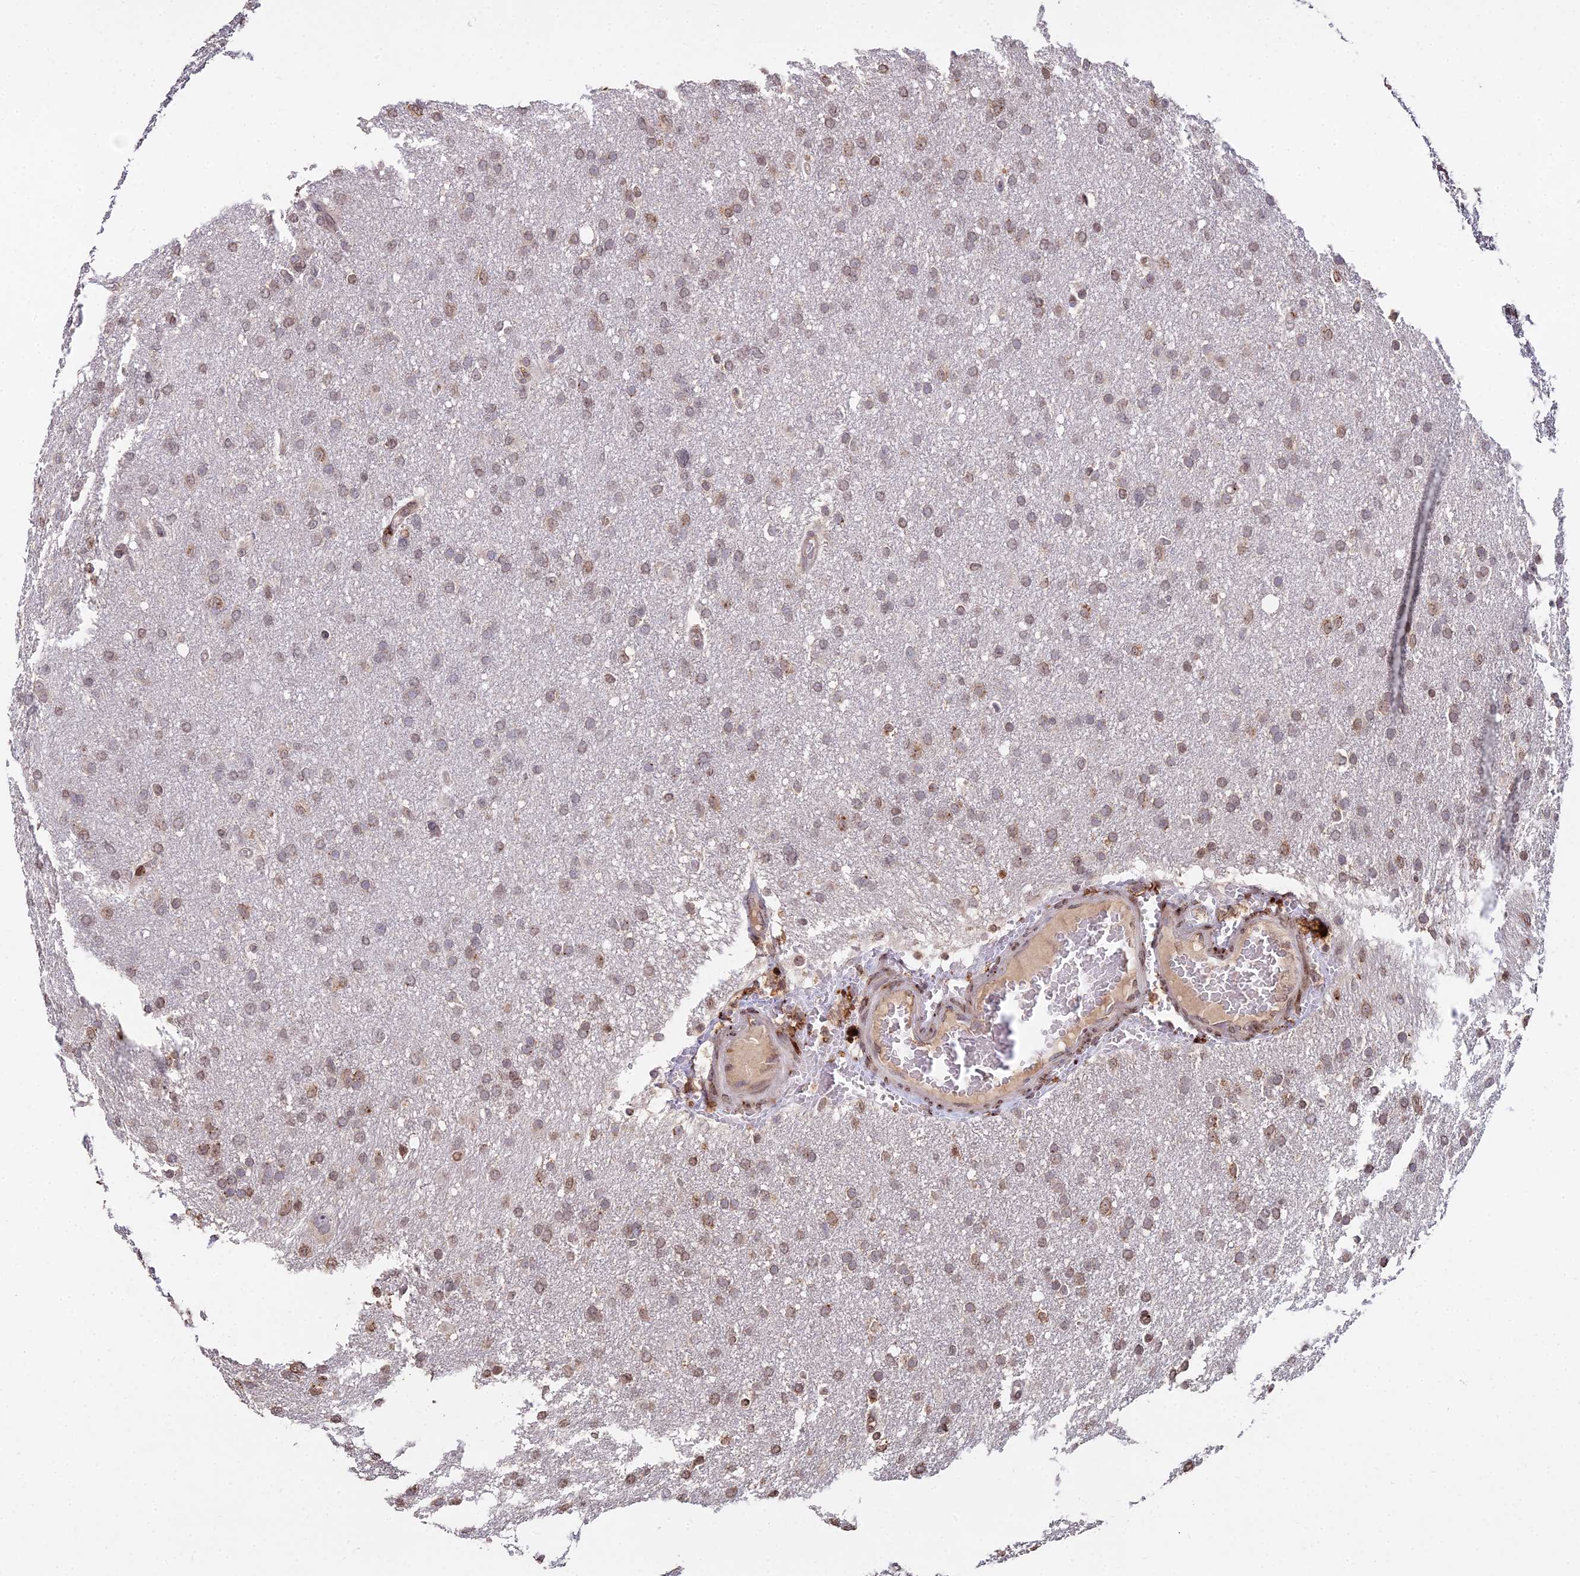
{"staining": {"intensity": "moderate", "quantity": "25%-75%", "location": "cytoplasmic/membranous"}, "tissue": "glioma", "cell_type": "Tumor cells", "image_type": "cancer", "snomed": [{"axis": "morphology", "description": "Glioma, malignant, High grade"}, {"axis": "topography", "description": "Cerebral cortex"}], "caption": "A brown stain highlights moderate cytoplasmic/membranous expression of a protein in human malignant glioma (high-grade) tumor cells.", "gene": "RBMS2", "patient": {"sex": "female", "age": 36}}